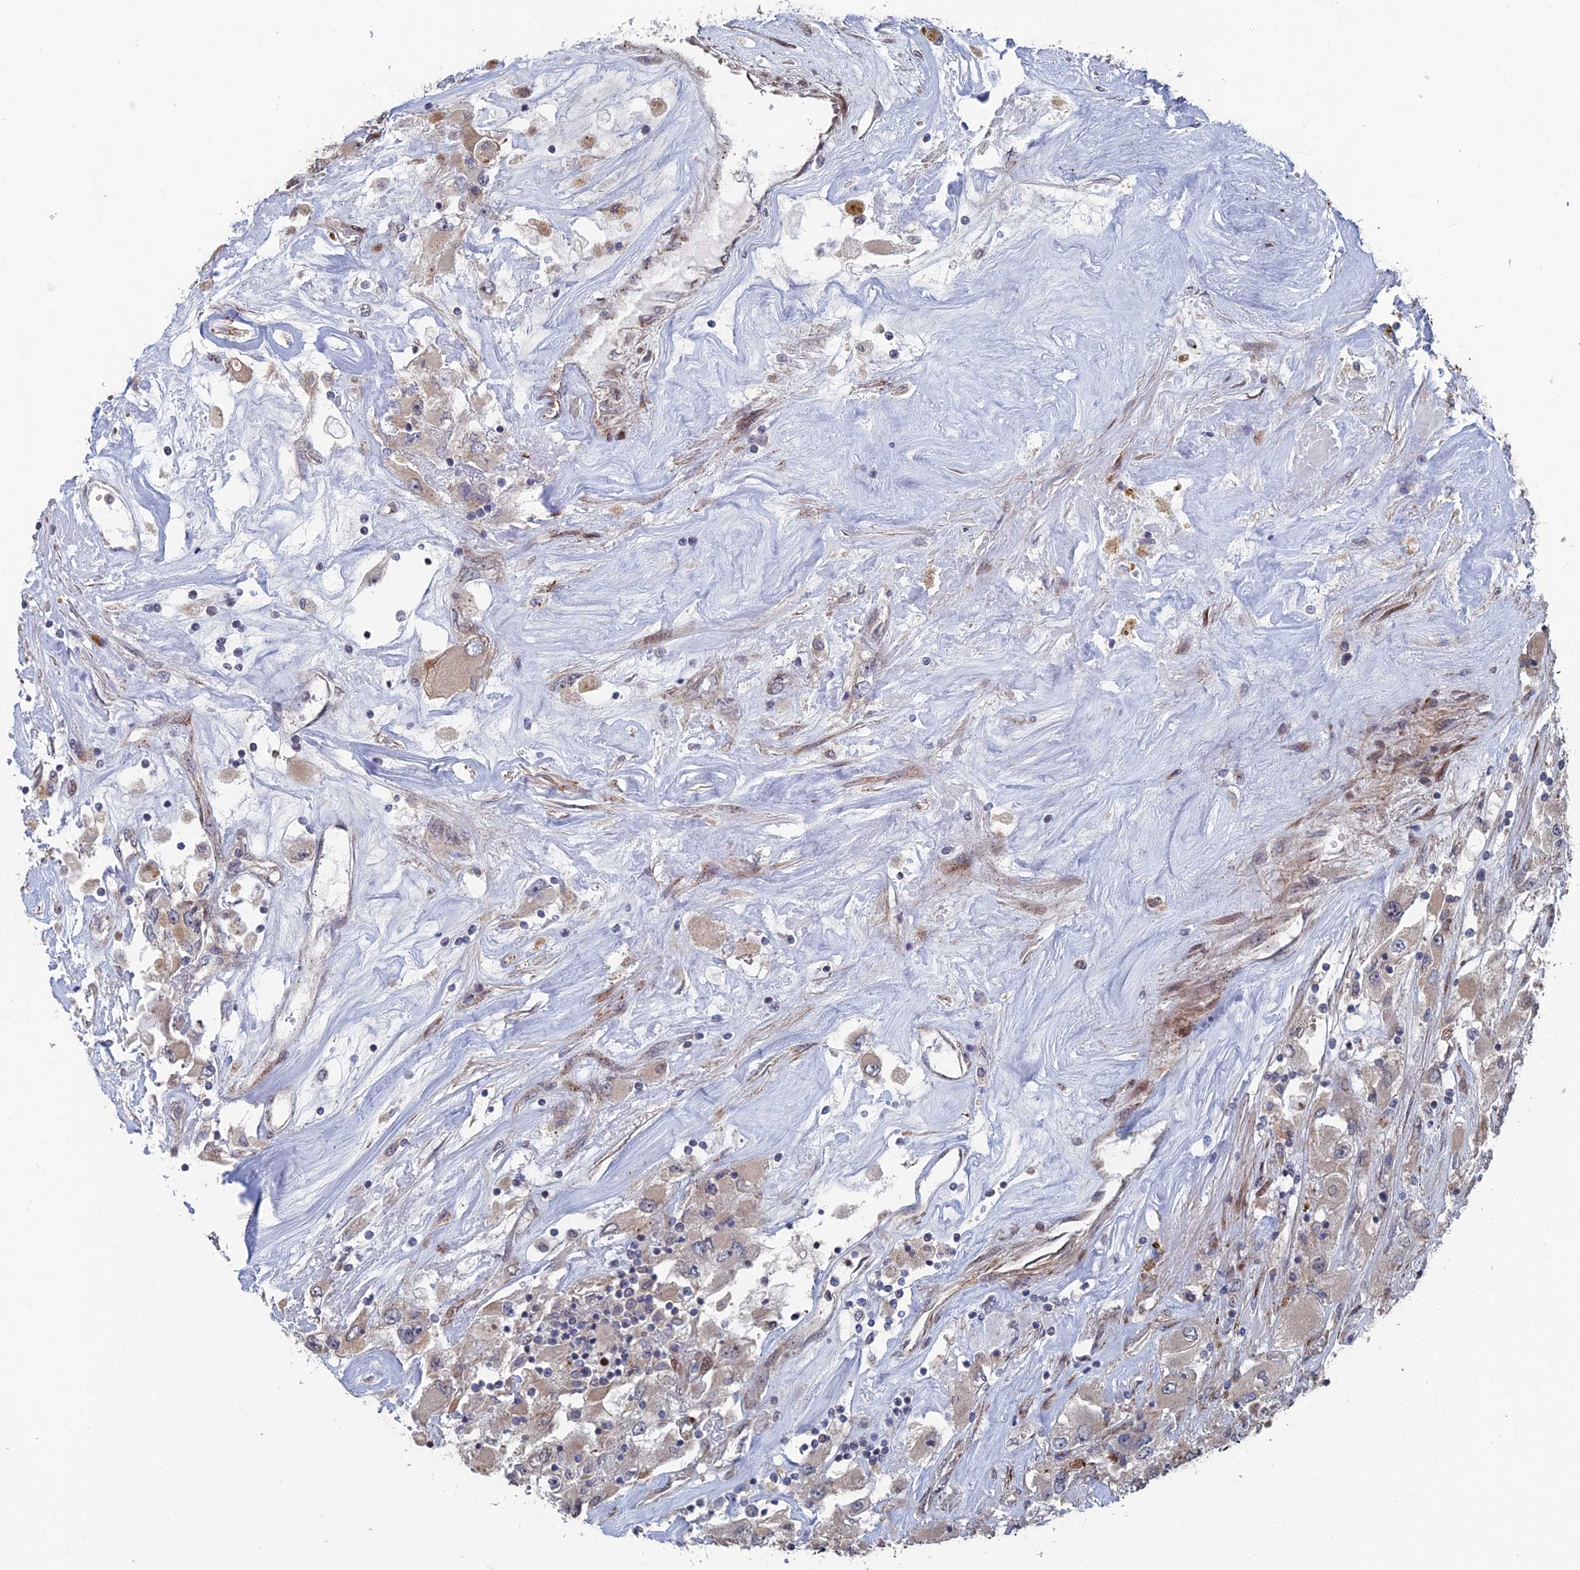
{"staining": {"intensity": "weak", "quantity": "25%-75%", "location": "cytoplasmic/membranous"}, "tissue": "renal cancer", "cell_type": "Tumor cells", "image_type": "cancer", "snomed": [{"axis": "morphology", "description": "Adenocarcinoma, NOS"}, {"axis": "topography", "description": "Kidney"}], "caption": "Immunohistochemistry histopathology image of neoplastic tissue: human renal cancer stained using immunohistochemistry (IHC) reveals low levels of weak protein expression localized specifically in the cytoplasmic/membranous of tumor cells, appearing as a cytoplasmic/membranous brown color.", "gene": "GTF2IRD1", "patient": {"sex": "female", "age": 52}}